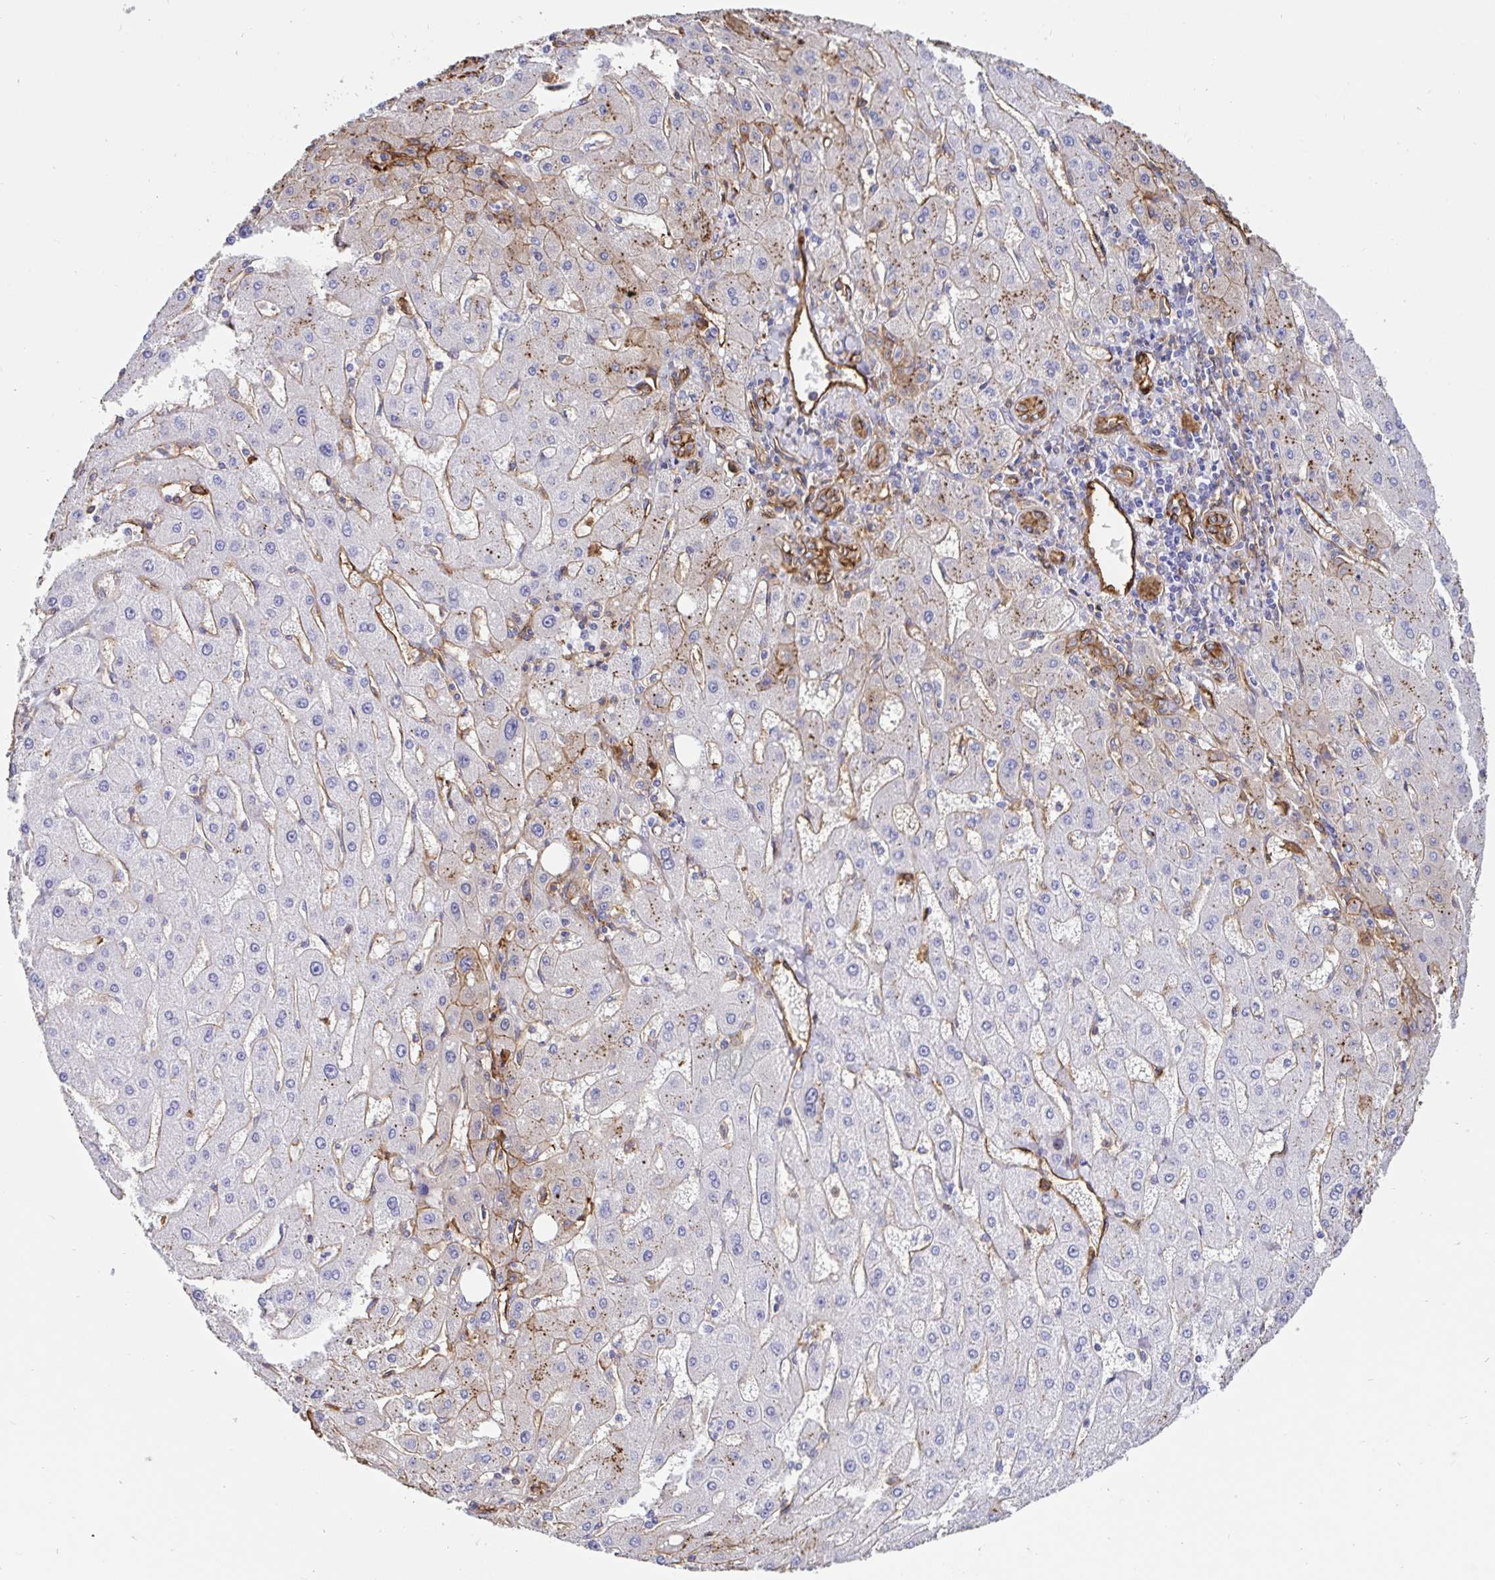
{"staining": {"intensity": "weak", "quantity": "<25%", "location": "cytoplasmic/membranous"}, "tissue": "liver cancer", "cell_type": "Tumor cells", "image_type": "cancer", "snomed": [{"axis": "morphology", "description": "Carcinoma, Hepatocellular, NOS"}, {"axis": "topography", "description": "Liver"}], "caption": "Immunohistochemistry photomicrograph of liver hepatocellular carcinoma stained for a protein (brown), which shows no positivity in tumor cells. (DAB IHC with hematoxylin counter stain).", "gene": "ANXA2", "patient": {"sex": "male", "age": 72}}